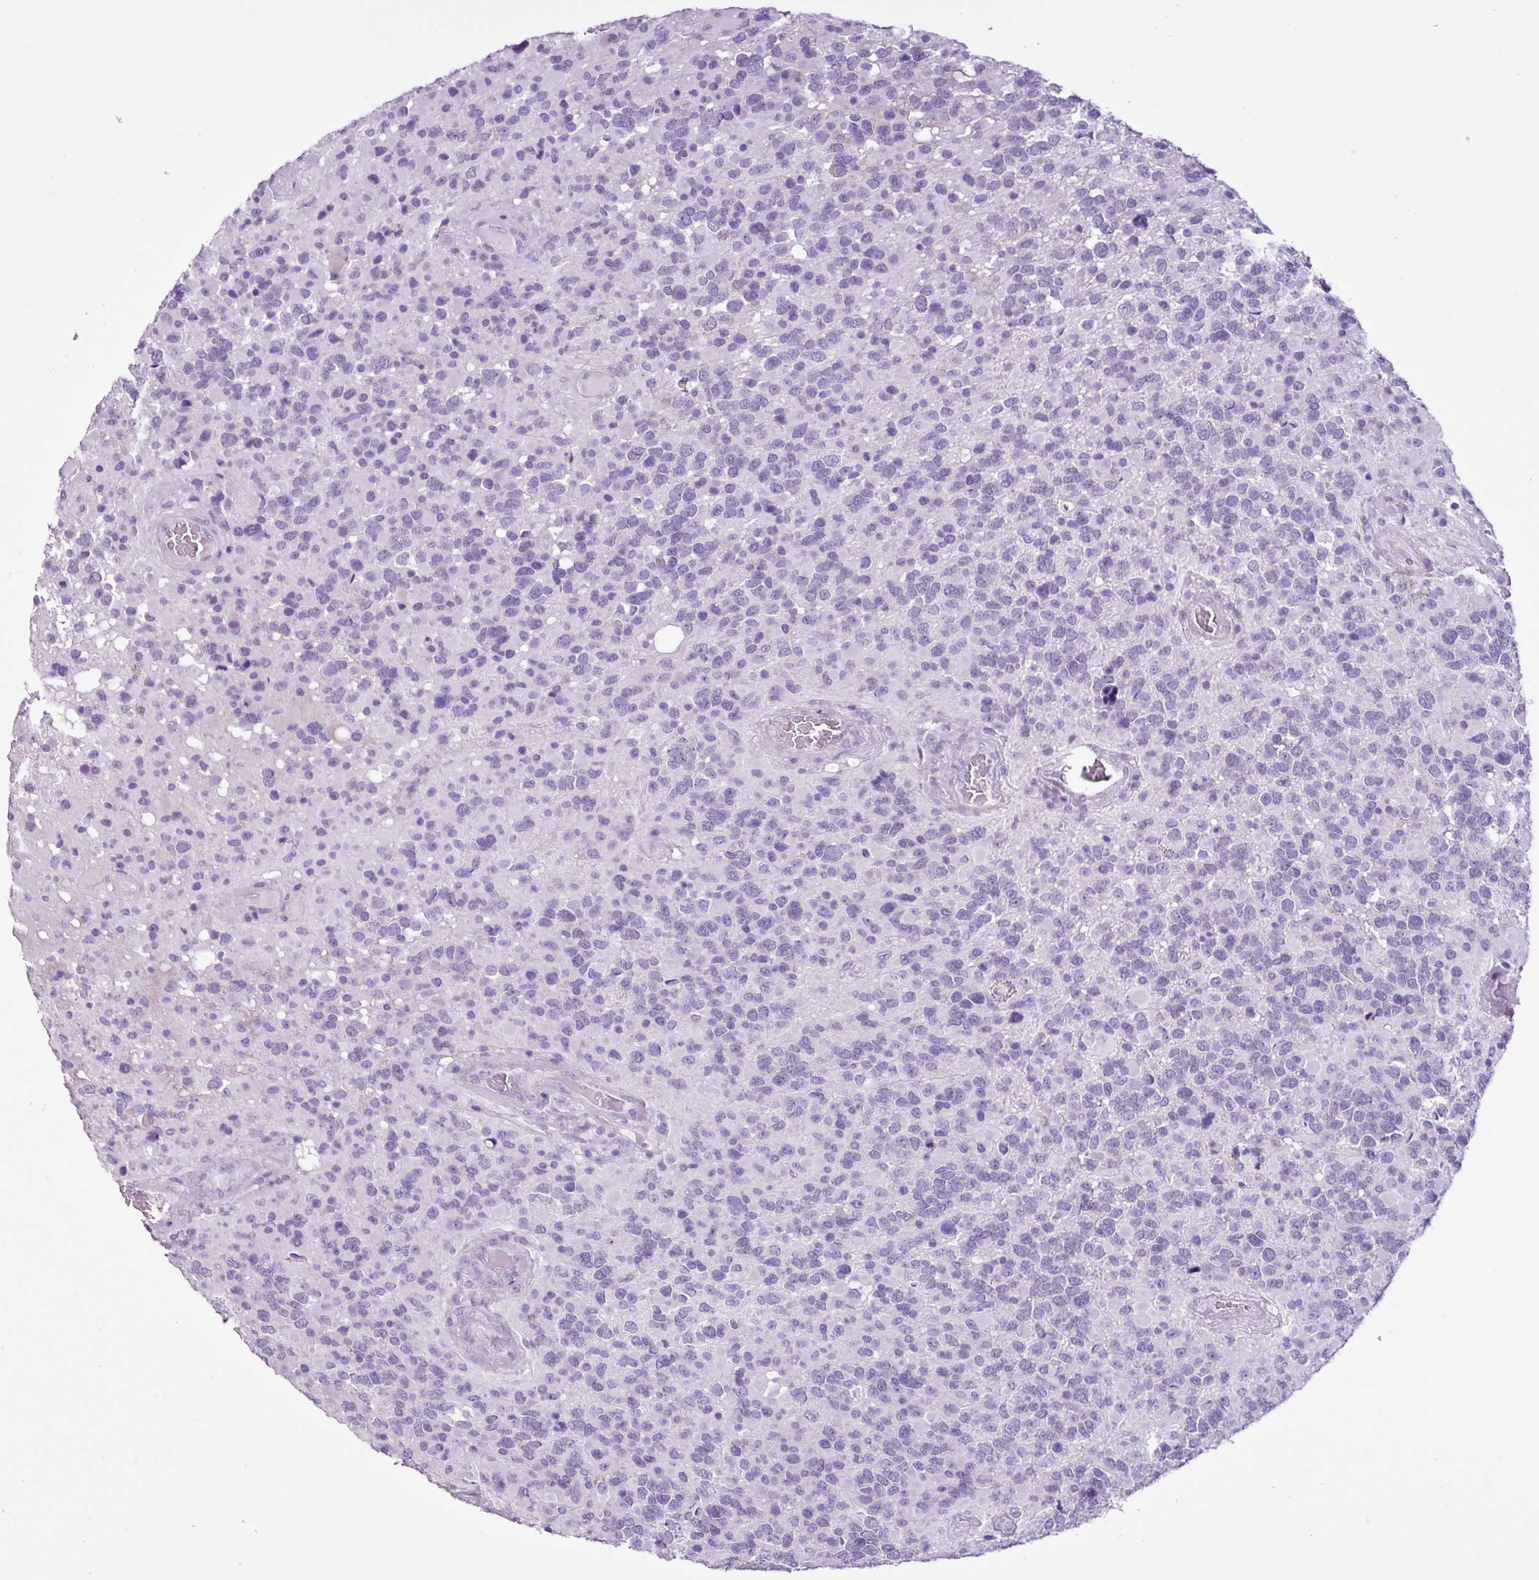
{"staining": {"intensity": "negative", "quantity": "none", "location": "none"}, "tissue": "glioma", "cell_type": "Tumor cells", "image_type": "cancer", "snomed": [{"axis": "morphology", "description": "Glioma, malignant, High grade"}, {"axis": "topography", "description": "Brain"}], "caption": "This image is of malignant glioma (high-grade) stained with IHC to label a protein in brown with the nuclei are counter-stained blue. There is no expression in tumor cells.", "gene": "PGR", "patient": {"sex": "female", "age": 40}}